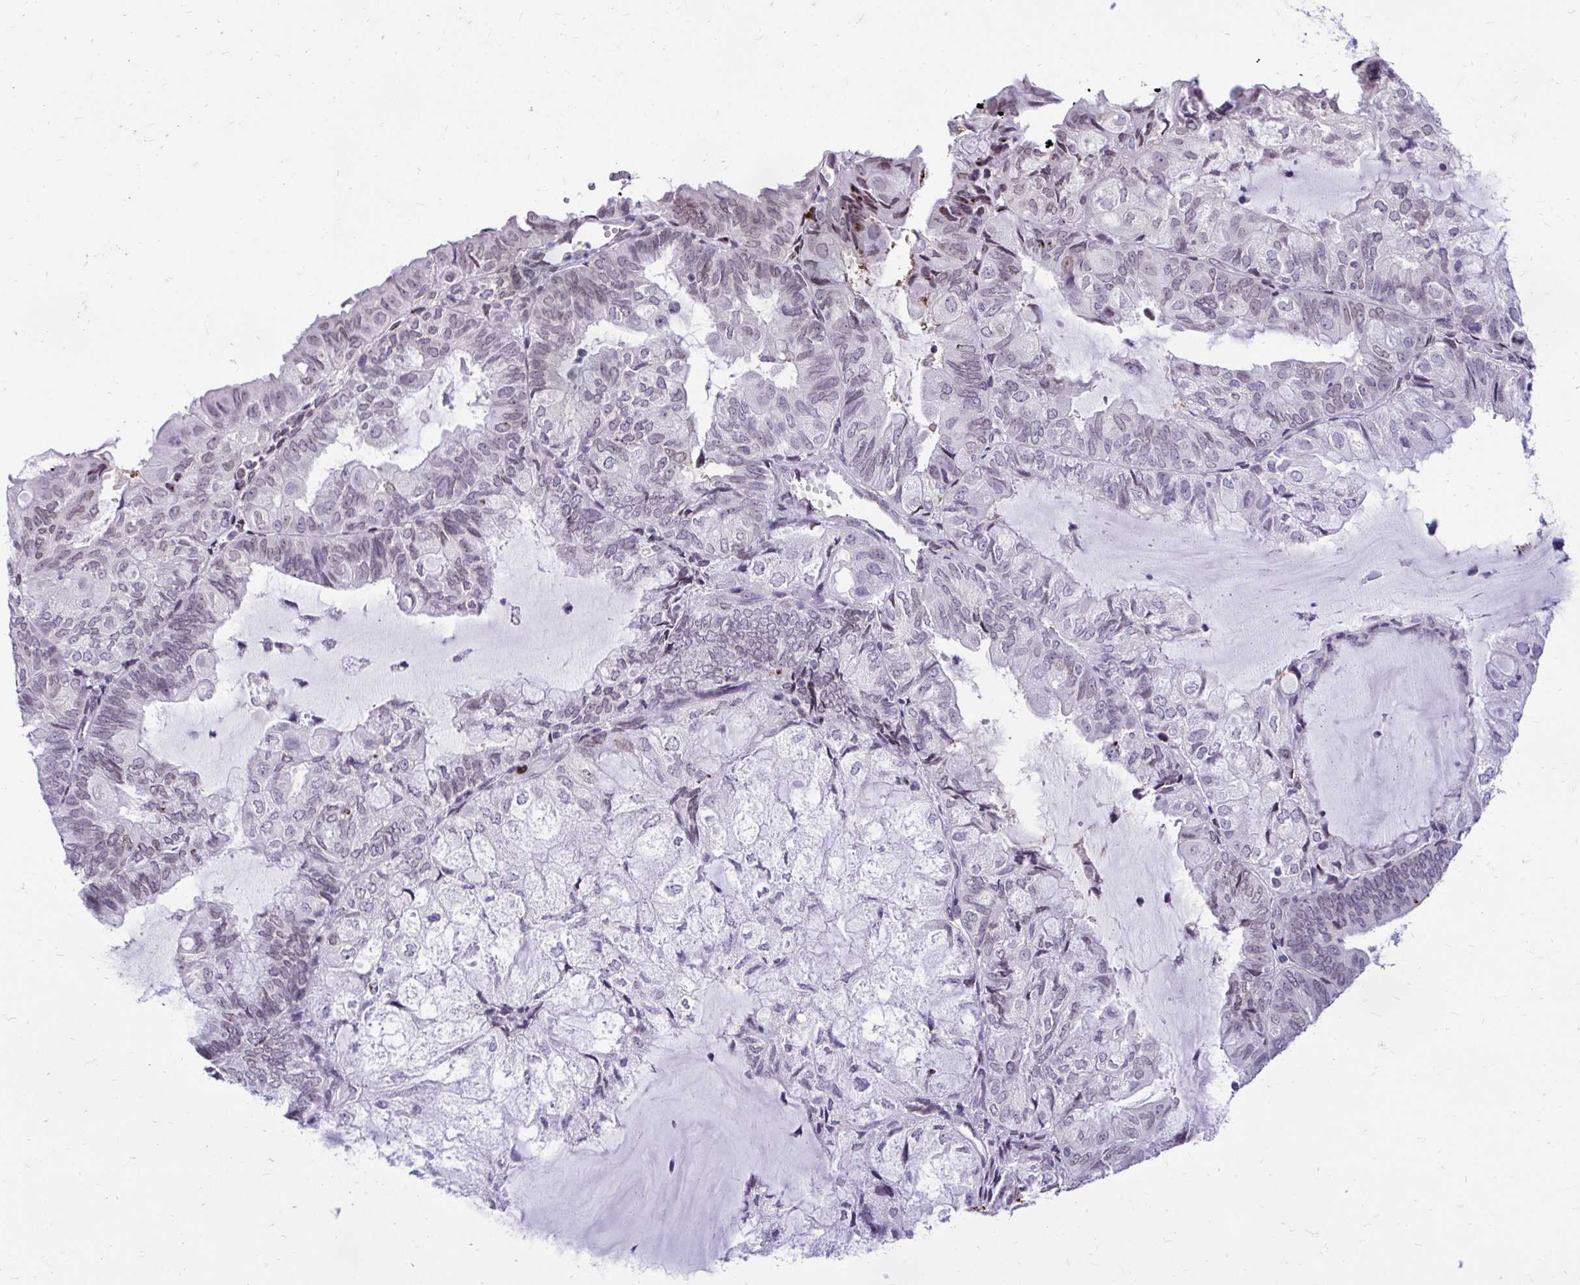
{"staining": {"intensity": "weak", "quantity": "<25%", "location": "cytoplasmic/membranous,nuclear"}, "tissue": "endometrial cancer", "cell_type": "Tumor cells", "image_type": "cancer", "snomed": [{"axis": "morphology", "description": "Adenocarcinoma, NOS"}, {"axis": "topography", "description": "Endometrium"}], "caption": "Immunohistochemistry of endometrial adenocarcinoma demonstrates no positivity in tumor cells.", "gene": "BANF1", "patient": {"sex": "female", "age": 81}}